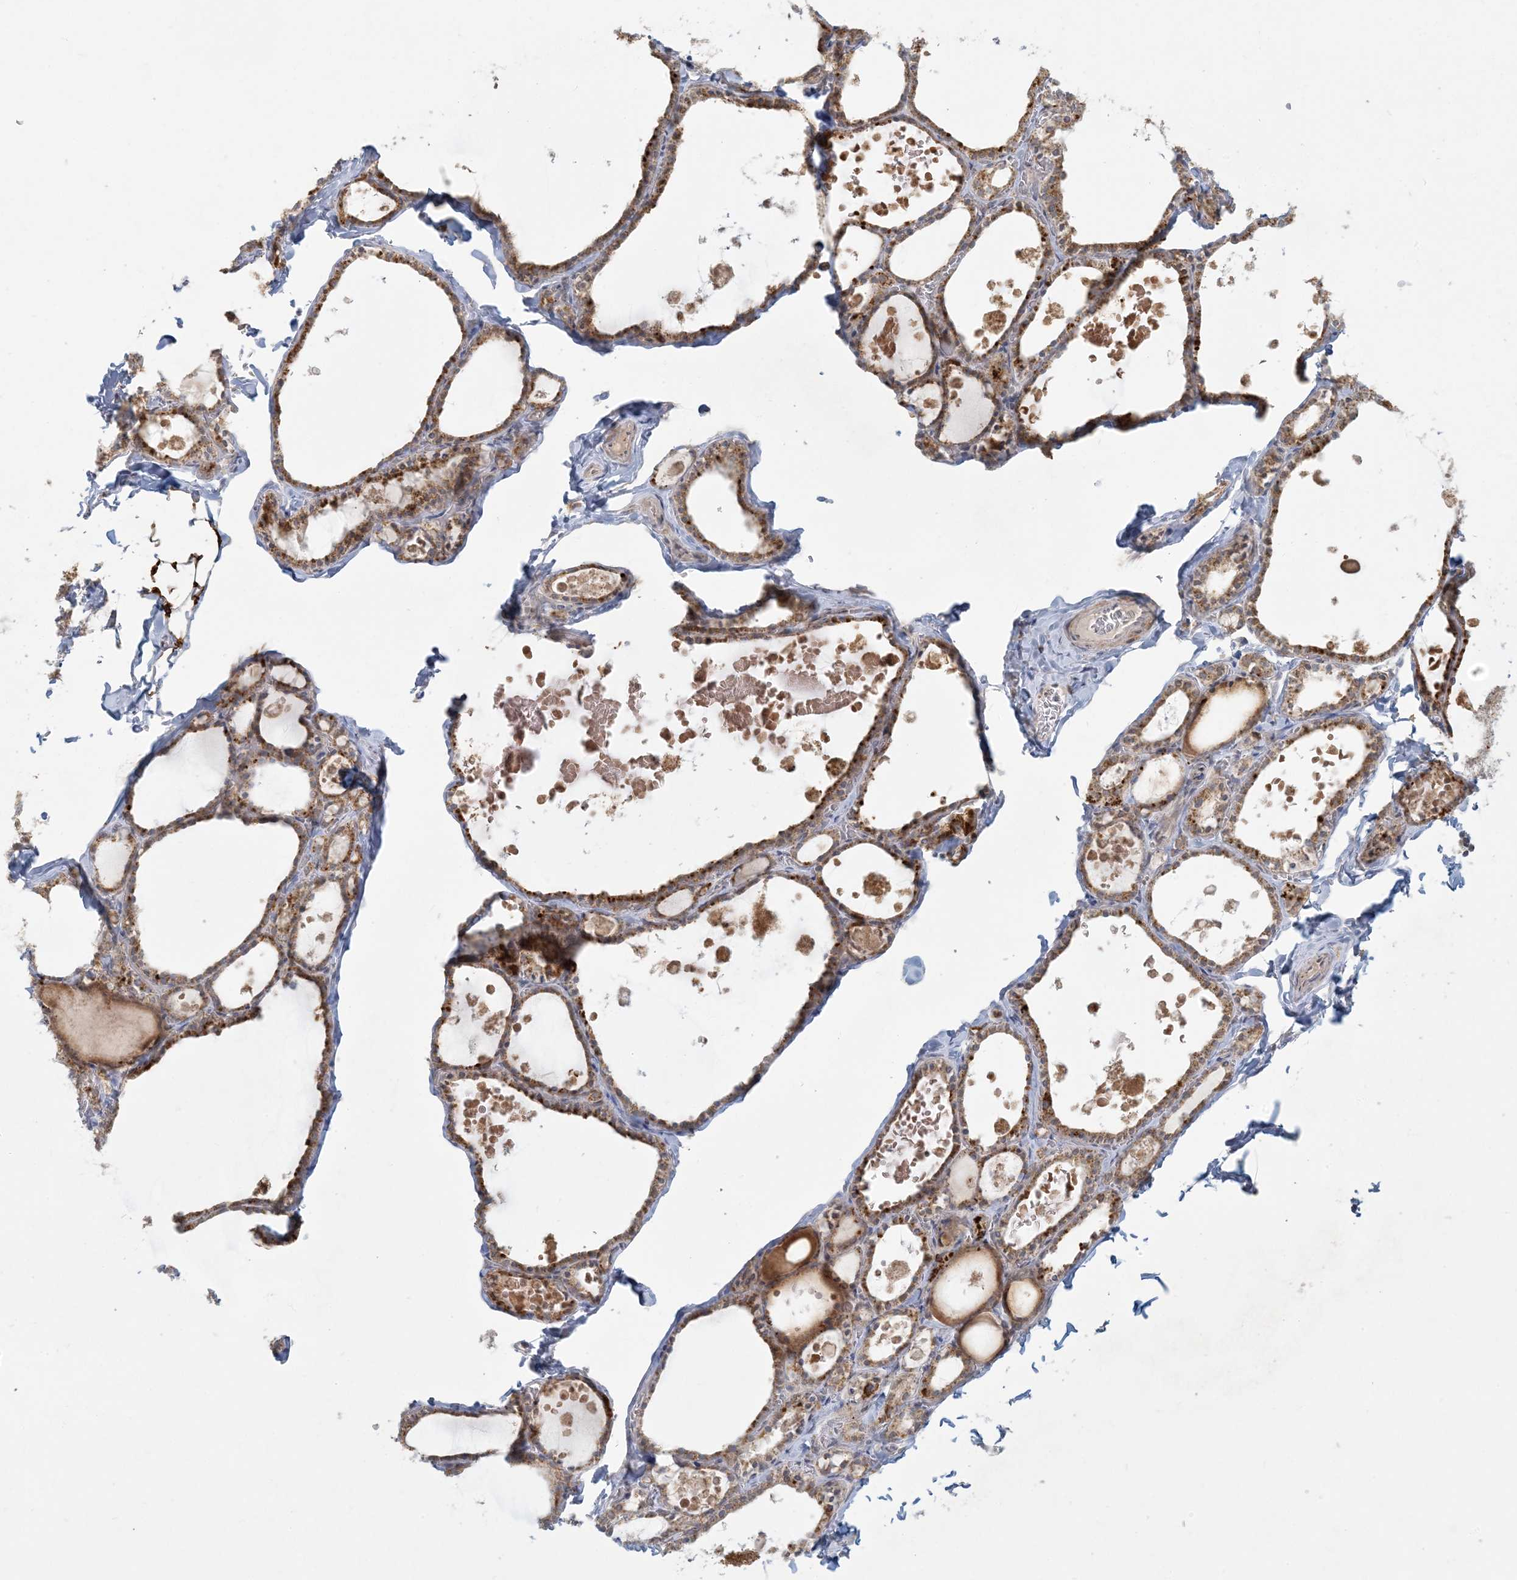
{"staining": {"intensity": "strong", "quantity": ">75%", "location": "cytoplasmic/membranous"}, "tissue": "thyroid gland", "cell_type": "Glandular cells", "image_type": "normal", "snomed": [{"axis": "morphology", "description": "Normal tissue, NOS"}, {"axis": "topography", "description": "Thyroid gland"}], "caption": "Immunohistochemistry staining of benign thyroid gland, which displays high levels of strong cytoplasmic/membranous positivity in approximately >75% of glandular cells indicating strong cytoplasmic/membranous protein positivity. The staining was performed using DAB (brown) for protein detection and nuclei were counterstained in hematoxylin (blue).", "gene": "MCAT", "patient": {"sex": "male", "age": 56}}